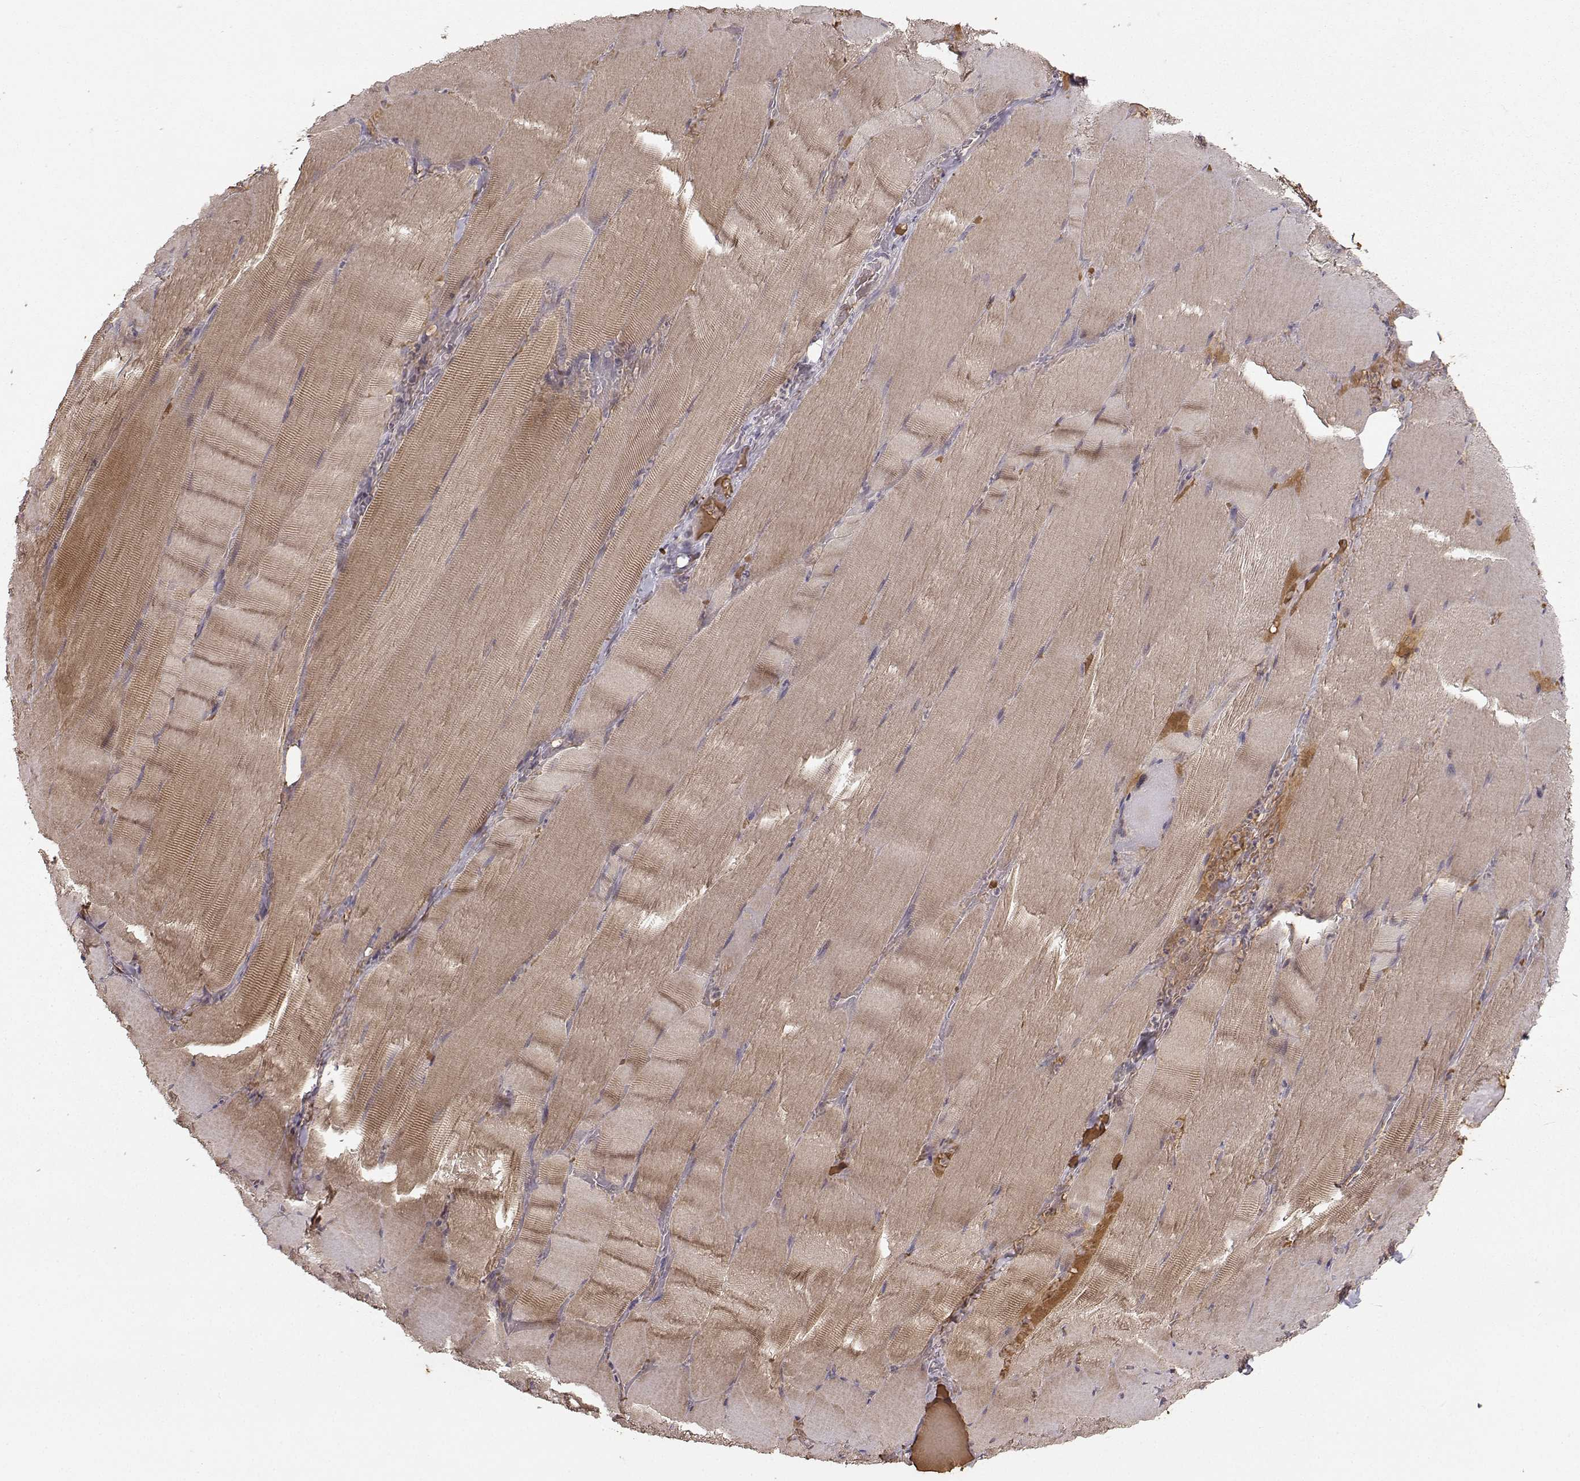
{"staining": {"intensity": "moderate", "quantity": "25%-75%", "location": "cytoplasmic/membranous"}, "tissue": "skeletal muscle", "cell_type": "Myocytes", "image_type": "normal", "snomed": [{"axis": "morphology", "description": "Normal tissue, NOS"}, {"axis": "topography", "description": "Skeletal muscle"}], "caption": "This image reveals immunohistochemistry (IHC) staining of benign human skeletal muscle, with medium moderate cytoplasmic/membranous expression in about 25%-75% of myocytes.", "gene": "WNT6", "patient": {"sex": "male", "age": 56}}